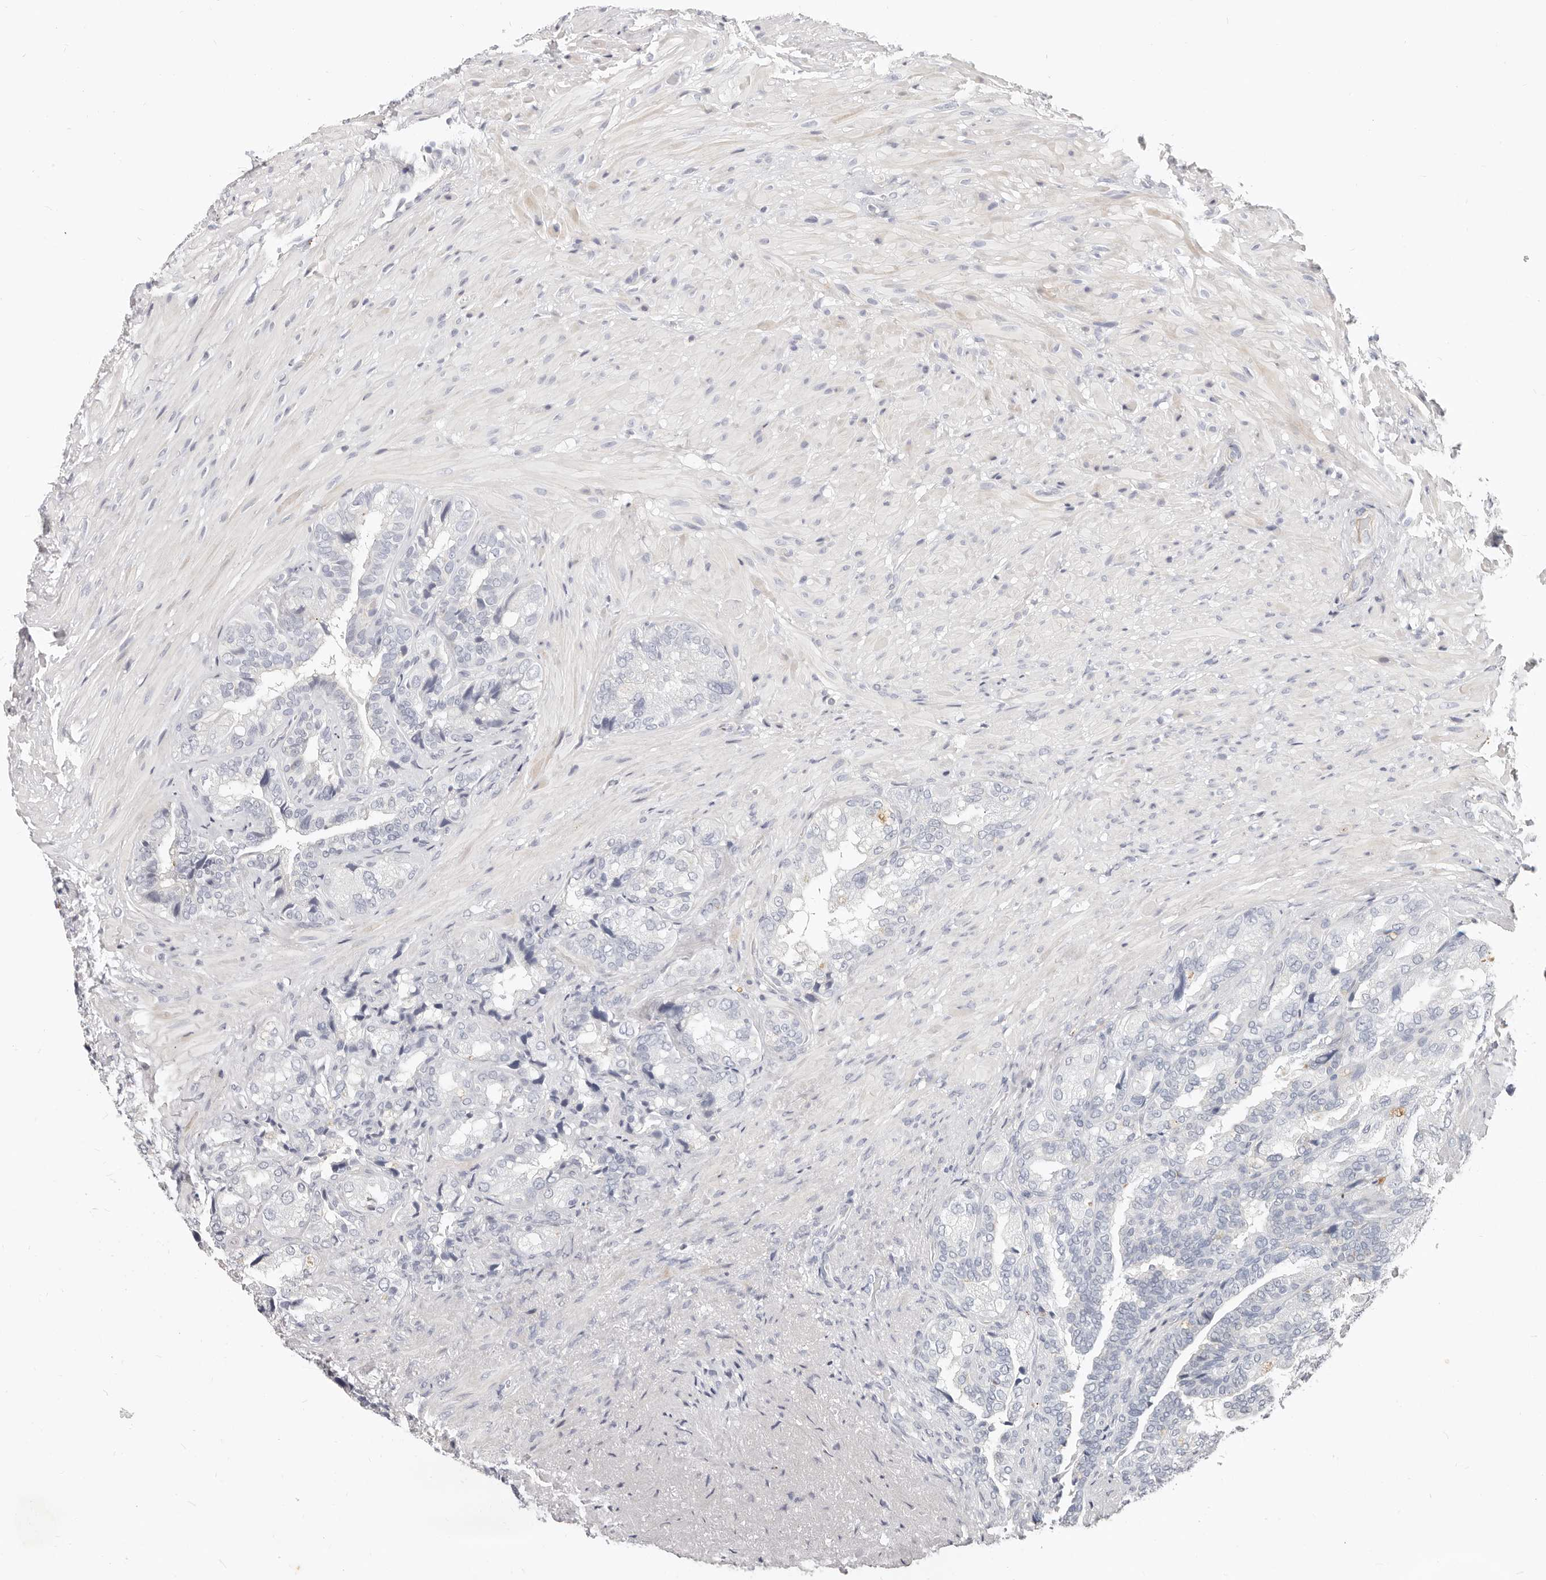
{"staining": {"intensity": "negative", "quantity": "none", "location": "none"}, "tissue": "seminal vesicle", "cell_type": "Glandular cells", "image_type": "normal", "snomed": [{"axis": "morphology", "description": "Normal tissue, NOS"}, {"axis": "topography", "description": "Seminal veicle"}, {"axis": "topography", "description": "Peripheral nerve tissue"}], "caption": "Glandular cells show no significant protein positivity in normal seminal vesicle.", "gene": "ZRANB1", "patient": {"sex": "male", "age": 63}}